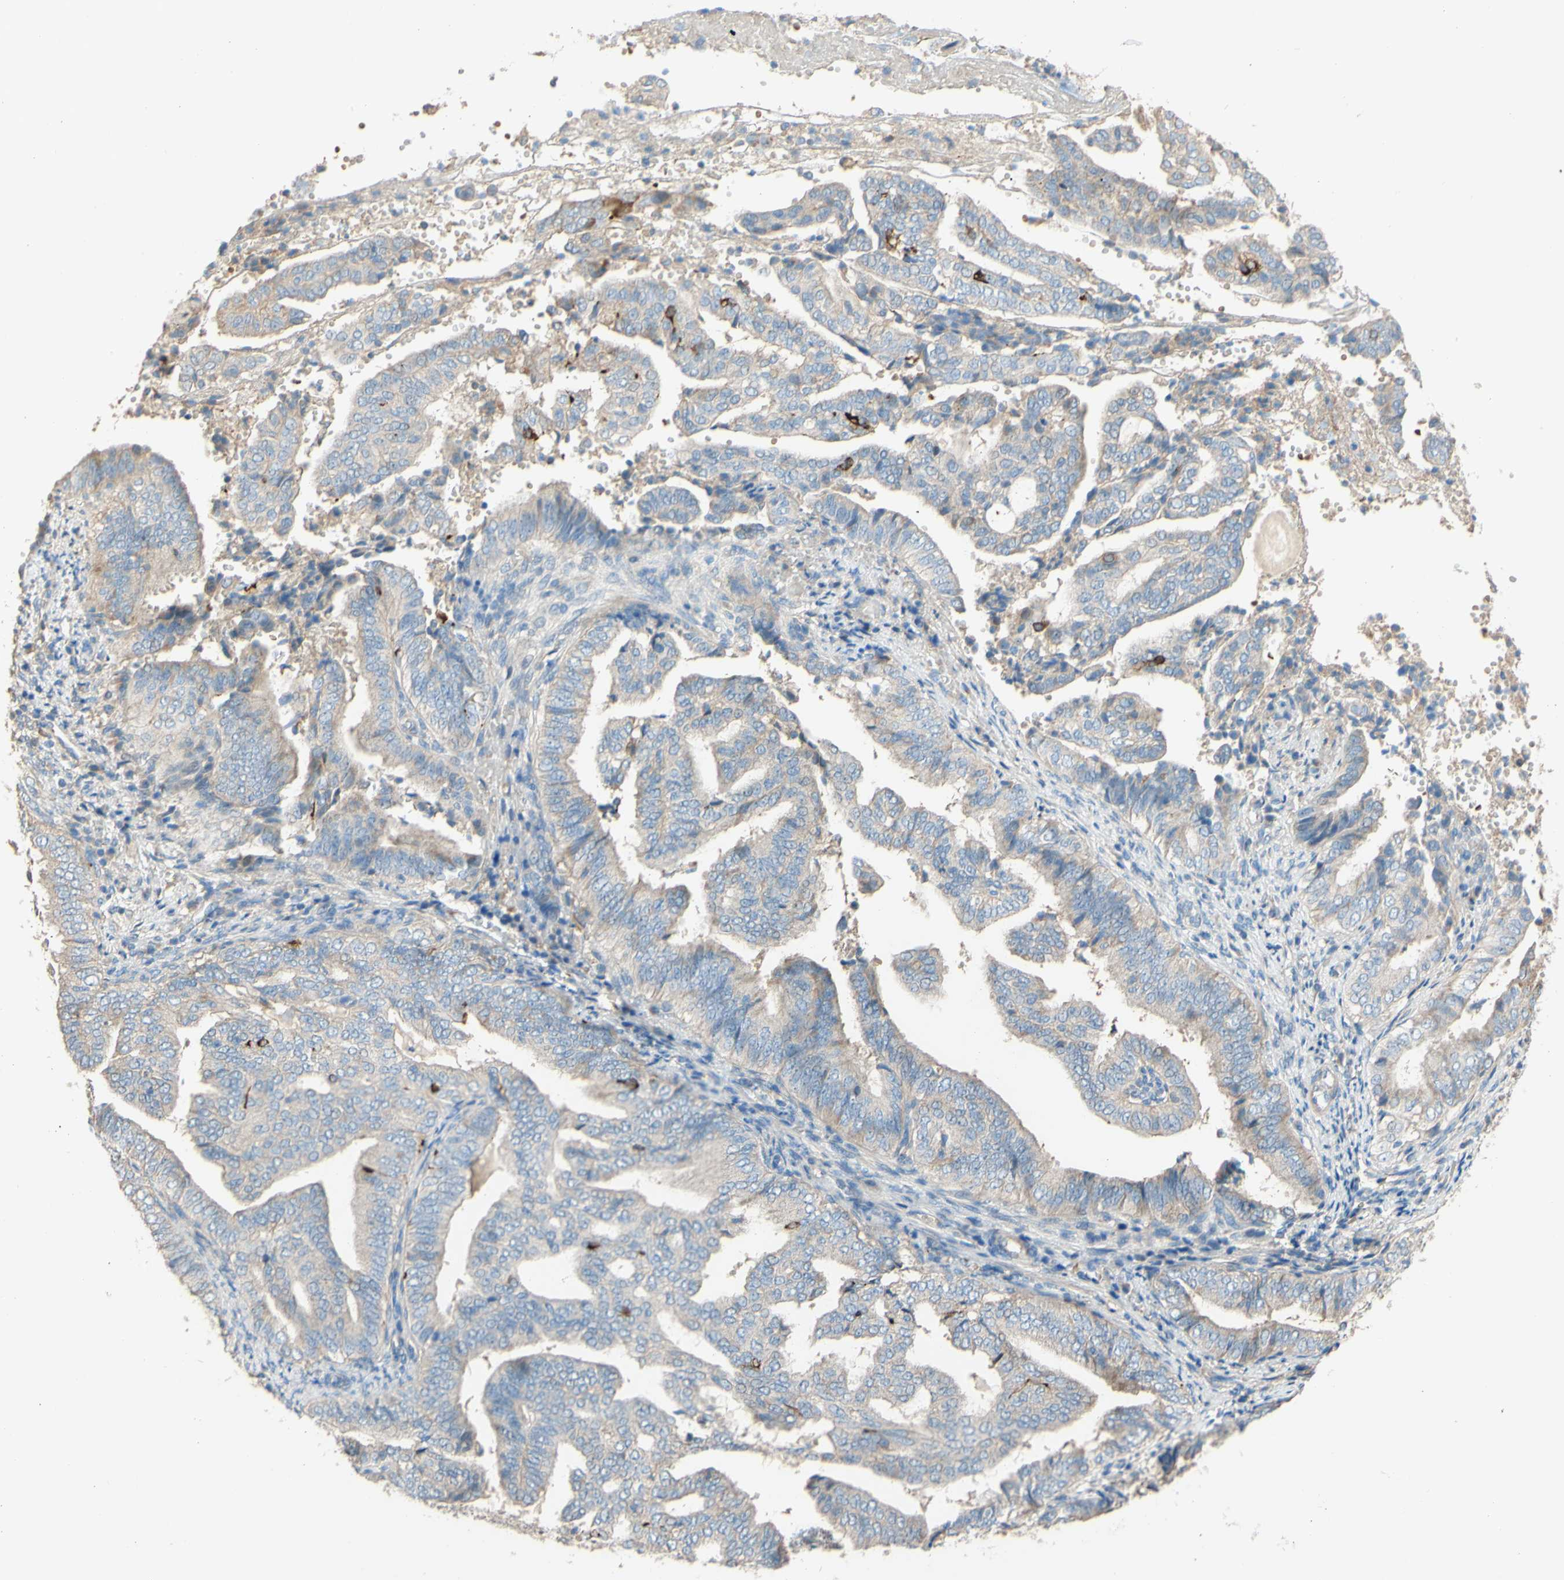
{"staining": {"intensity": "negative", "quantity": "none", "location": "none"}, "tissue": "endometrial cancer", "cell_type": "Tumor cells", "image_type": "cancer", "snomed": [{"axis": "morphology", "description": "Adenocarcinoma, NOS"}, {"axis": "topography", "description": "Endometrium"}], "caption": "High power microscopy photomicrograph of an IHC micrograph of endometrial cancer, revealing no significant staining in tumor cells. Brightfield microscopy of immunohistochemistry (IHC) stained with DAB (3,3'-diaminobenzidine) (brown) and hematoxylin (blue), captured at high magnification.", "gene": "DKK3", "patient": {"sex": "female", "age": 58}}